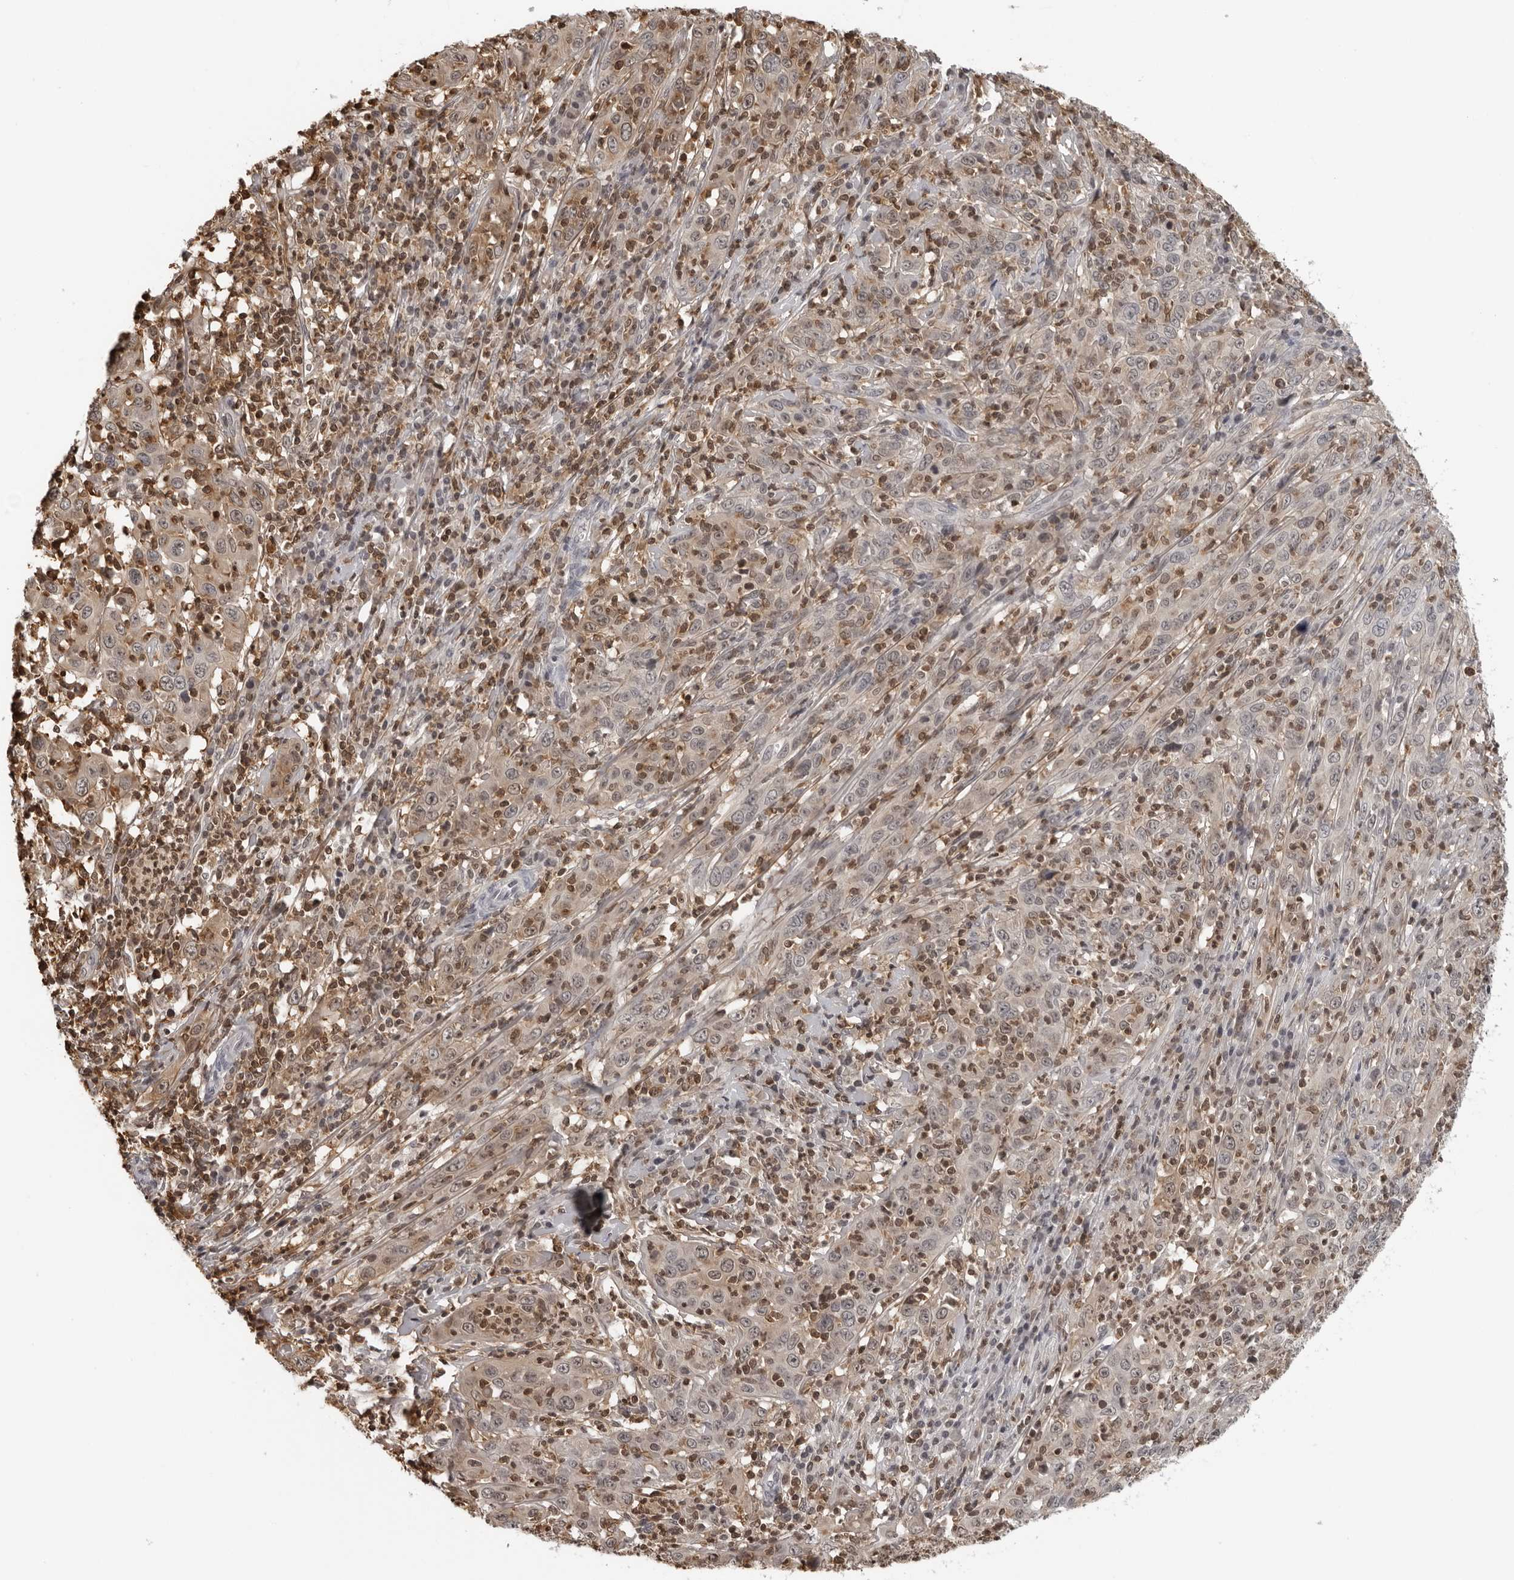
{"staining": {"intensity": "weak", "quantity": ">75%", "location": "cytoplasmic/membranous"}, "tissue": "cervical cancer", "cell_type": "Tumor cells", "image_type": "cancer", "snomed": [{"axis": "morphology", "description": "Squamous cell carcinoma, NOS"}, {"axis": "topography", "description": "Cervix"}], "caption": "A micrograph of cervical cancer stained for a protein displays weak cytoplasmic/membranous brown staining in tumor cells.", "gene": "HSPH1", "patient": {"sex": "female", "age": 46}}